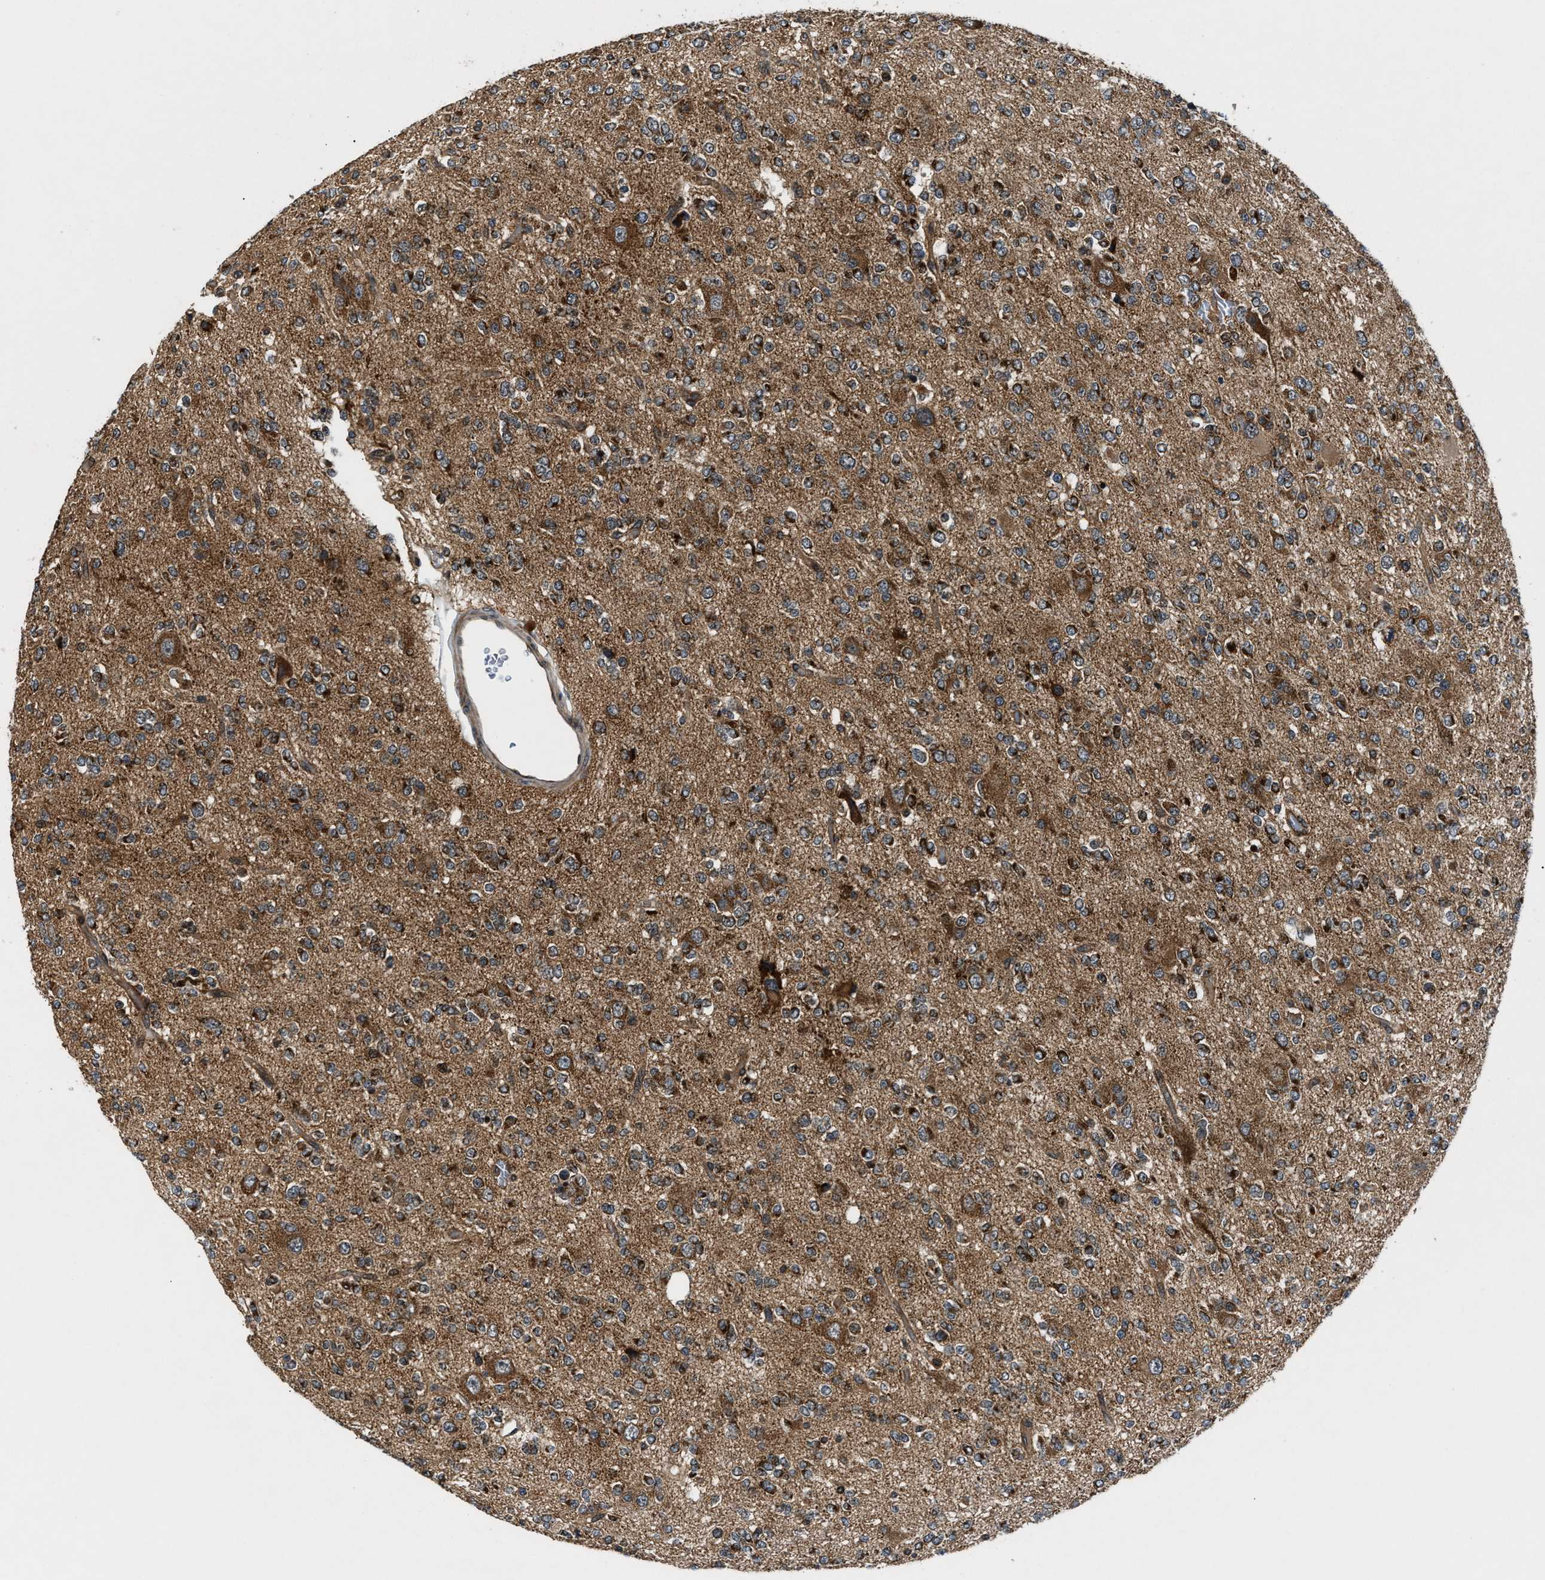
{"staining": {"intensity": "strong", "quantity": ">75%", "location": "cytoplasmic/membranous"}, "tissue": "glioma", "cell_type": "Tumor cells", "image_type": "cancer", "snomed": [{"axis": "morphology", "description": "Glioma, malignant, Low grade"}, {"axis": "topography", "description": "Brain"}], "caption": "Strong cytoplasmic/membranous staining is present in approximately >75% of tumor cells in glioma.", "gene": "PNPLA8", "patient": {"sex": "male", "age": 38}}